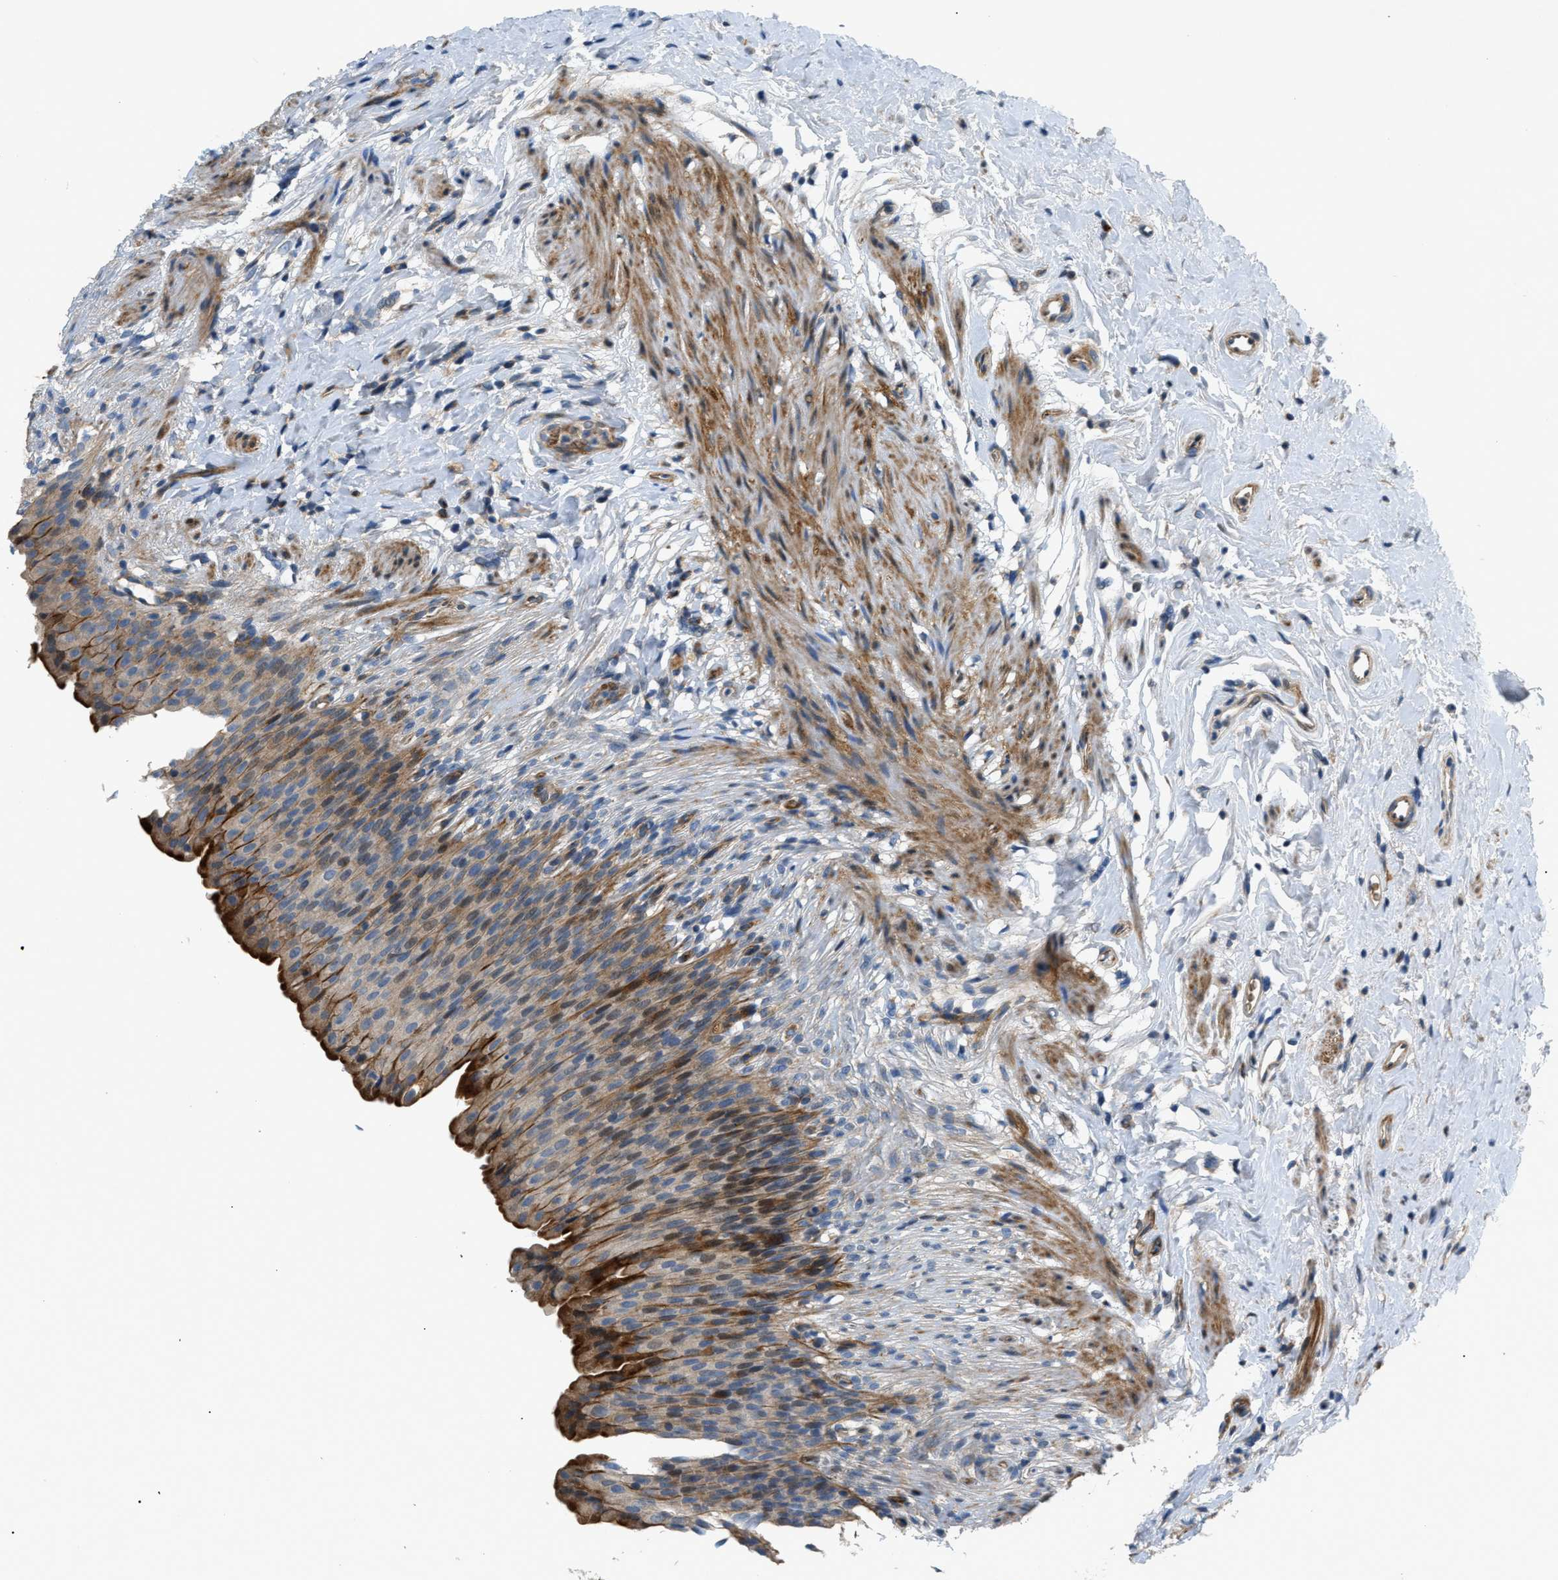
{"staining": {"intensity": "moderate", "quantity": "25%-75%", "location": "cytoplasmic/membranous"}, "tissue": "urinary bladder", "cell_type": "Urothelial cells", "image_type": "normal", "snomed": [{"axis": "morphology", "description": "Normal tissue, NOS"}, {"axis": "topography", "description": "Urinary bladder"}], "caption": "Immunohistochemistry (IHC) photomicrograph of benign urinary bladder stained for a protein (brown), which demonstrates medium levels of moderate cytoplasmic/membranous positivity in approximately 25%-75% of urothelial cells.", "gene": "DHODH", "patient": {"sex": "female", "age": 79}}